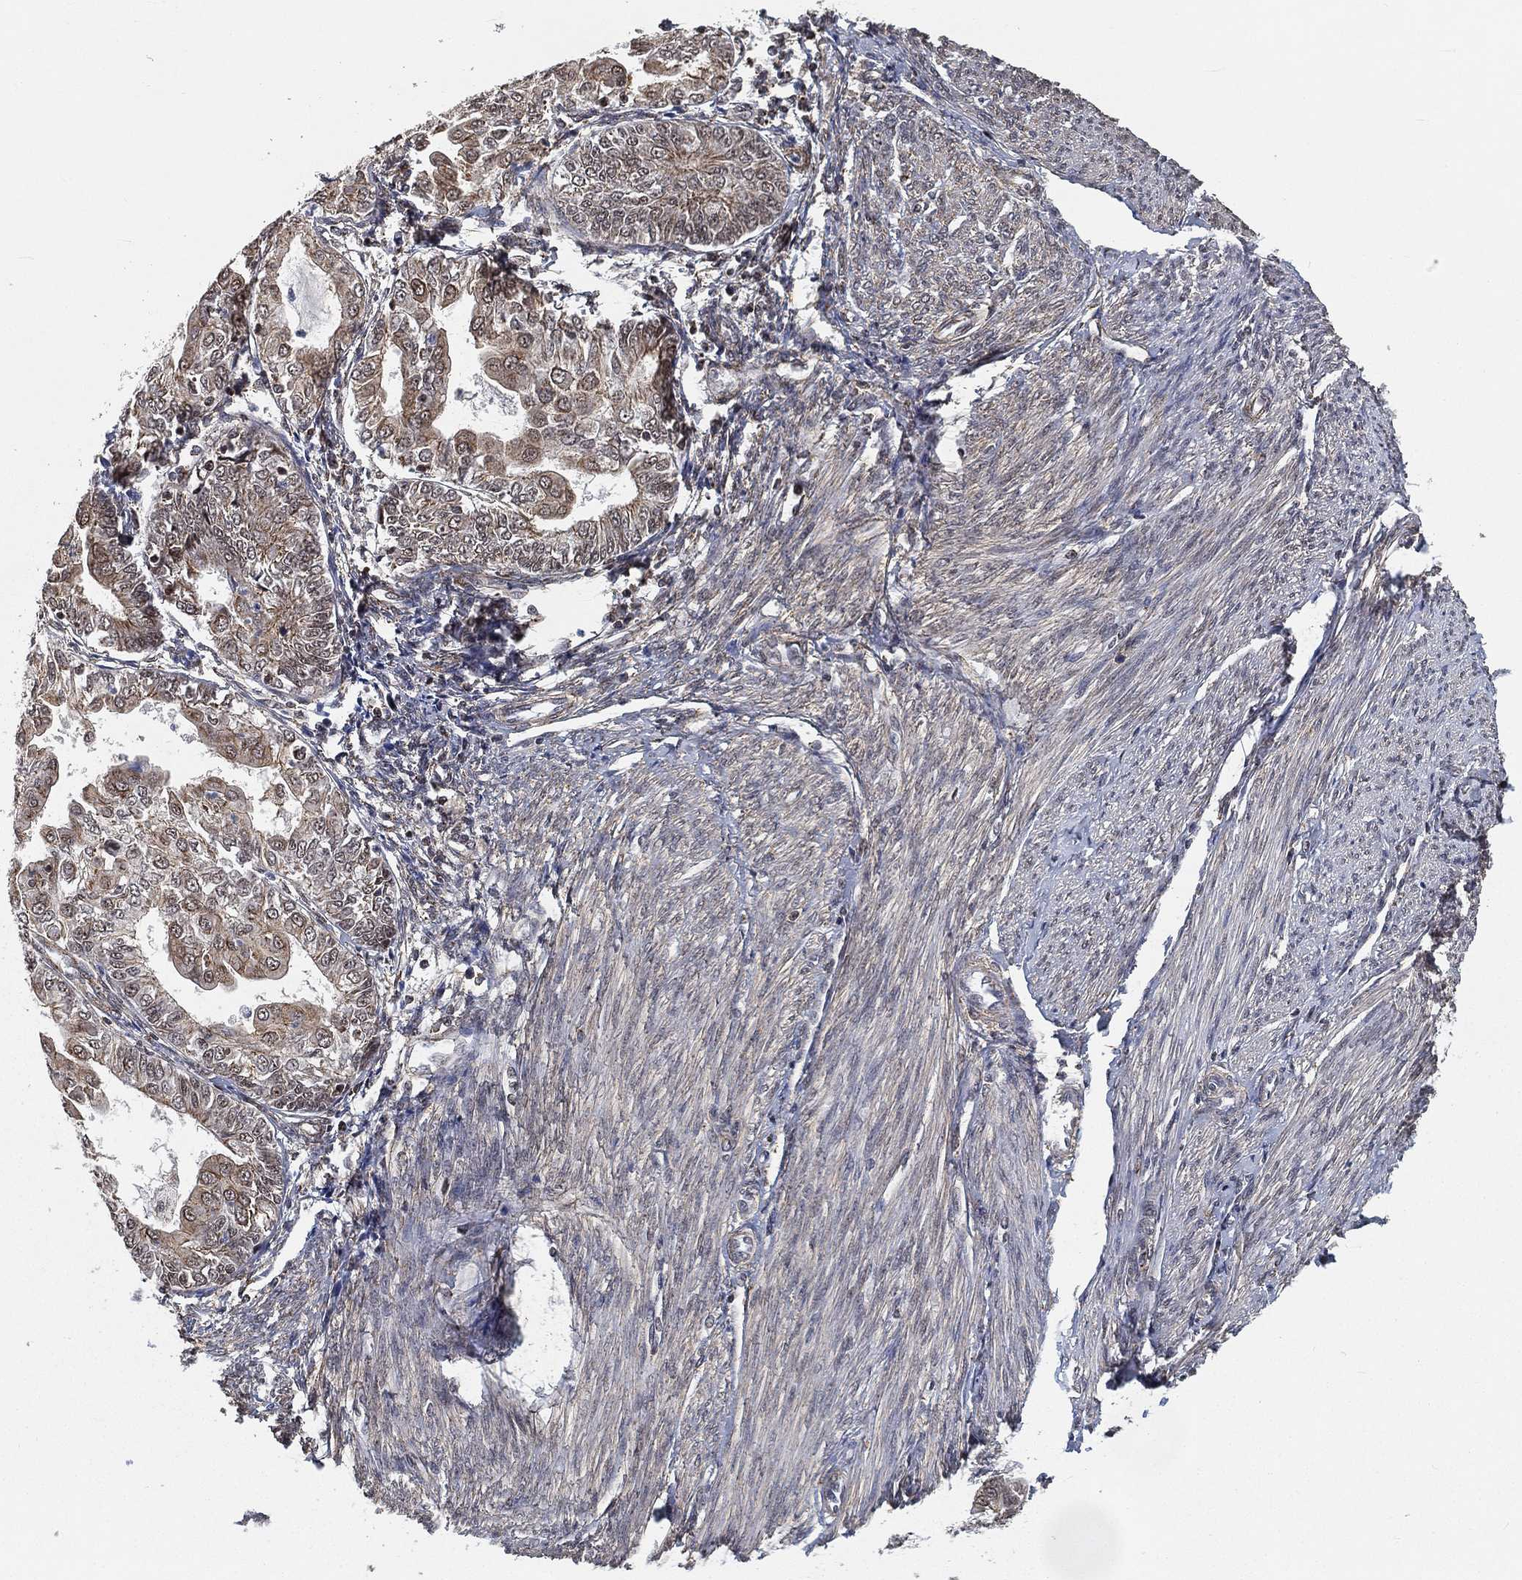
{"staining": {"intensity": "weak", "quantity": "<25%", "location": "cytoplasmic/membranous,nuclear"}, "tissue": "endometrial cancer", "cell_type": "Tumor cells", "image_type": "cancer", "snomed": [{"axis": "morphology", "description": "Adenocarcinoma, NOS"}, {"axis": "topography", "description": "Endometrium"}], "caption": "Immunohistochemistry (IHC) histopathology image of neoplastic tissue: human endometrial cancer (adenocarcinoma) stained with DAB displays no significant protein staining in tumor cells.", "gene": "RSRC2", "patient": {"sex": "female", "age": 68}}